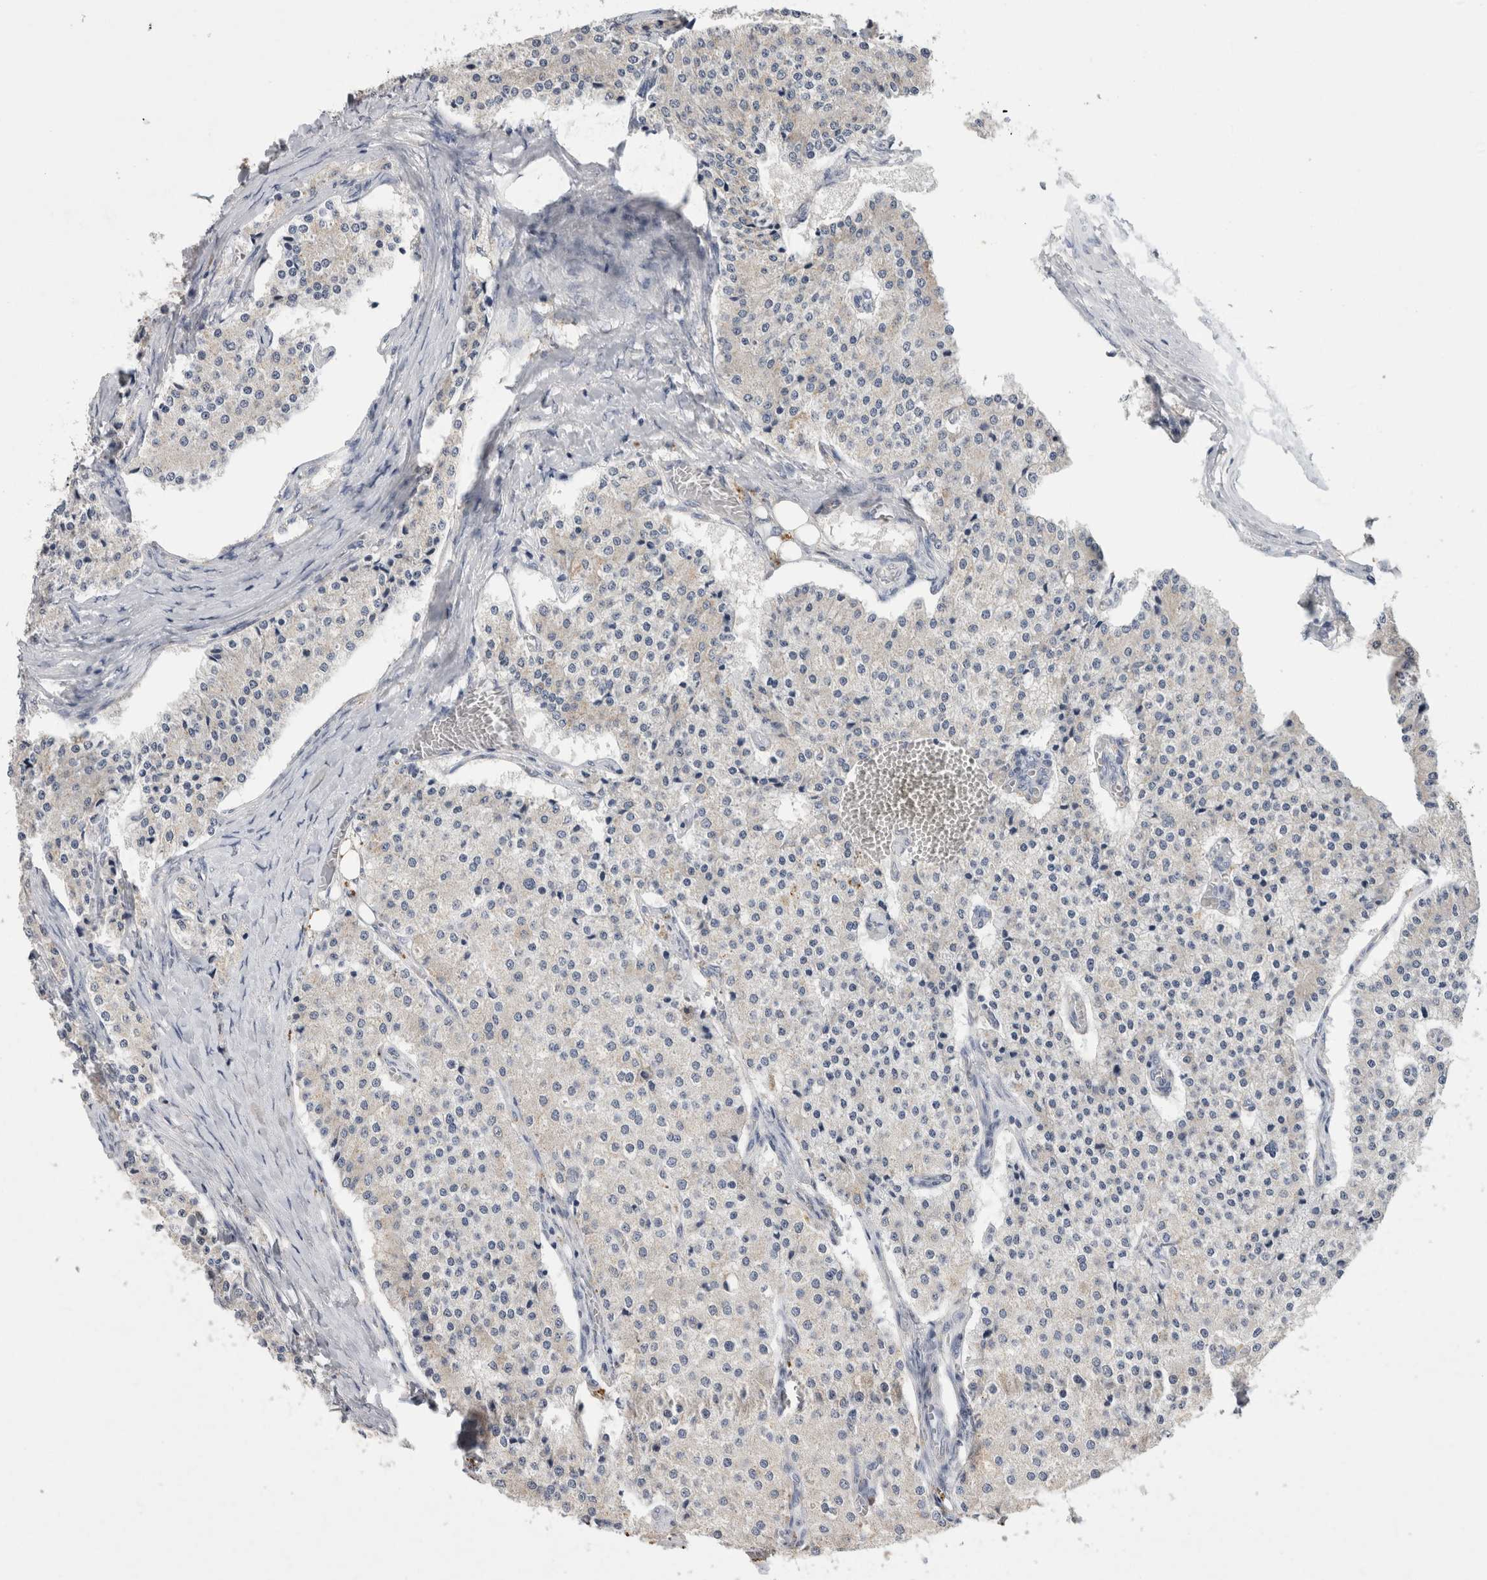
{"staining": {"intensity": "negative", "quantity": "none", "location": "none"}, "tissue": "carcinoid", "cell_type": "Tumor cells", "image_type": "cancer", "snomed": [{"axis": "morphology", "description": "Carcinoid, malignant, NOS"}, {"axis": "topography", "description": "Colon"}], "caption": "This micrograph is of malignant carcinoid stained with IHC to label a protein in brown with the nuclei are counter-stained blue. There is no staining in tumor cells. (Brightfield microscopy of DAB (3,3'-diaminobenzidine) immunohistochemistry (IHC) at high magnification).", "gene": "CNTFR", "patient": {"sex": "female", "age": 52}}